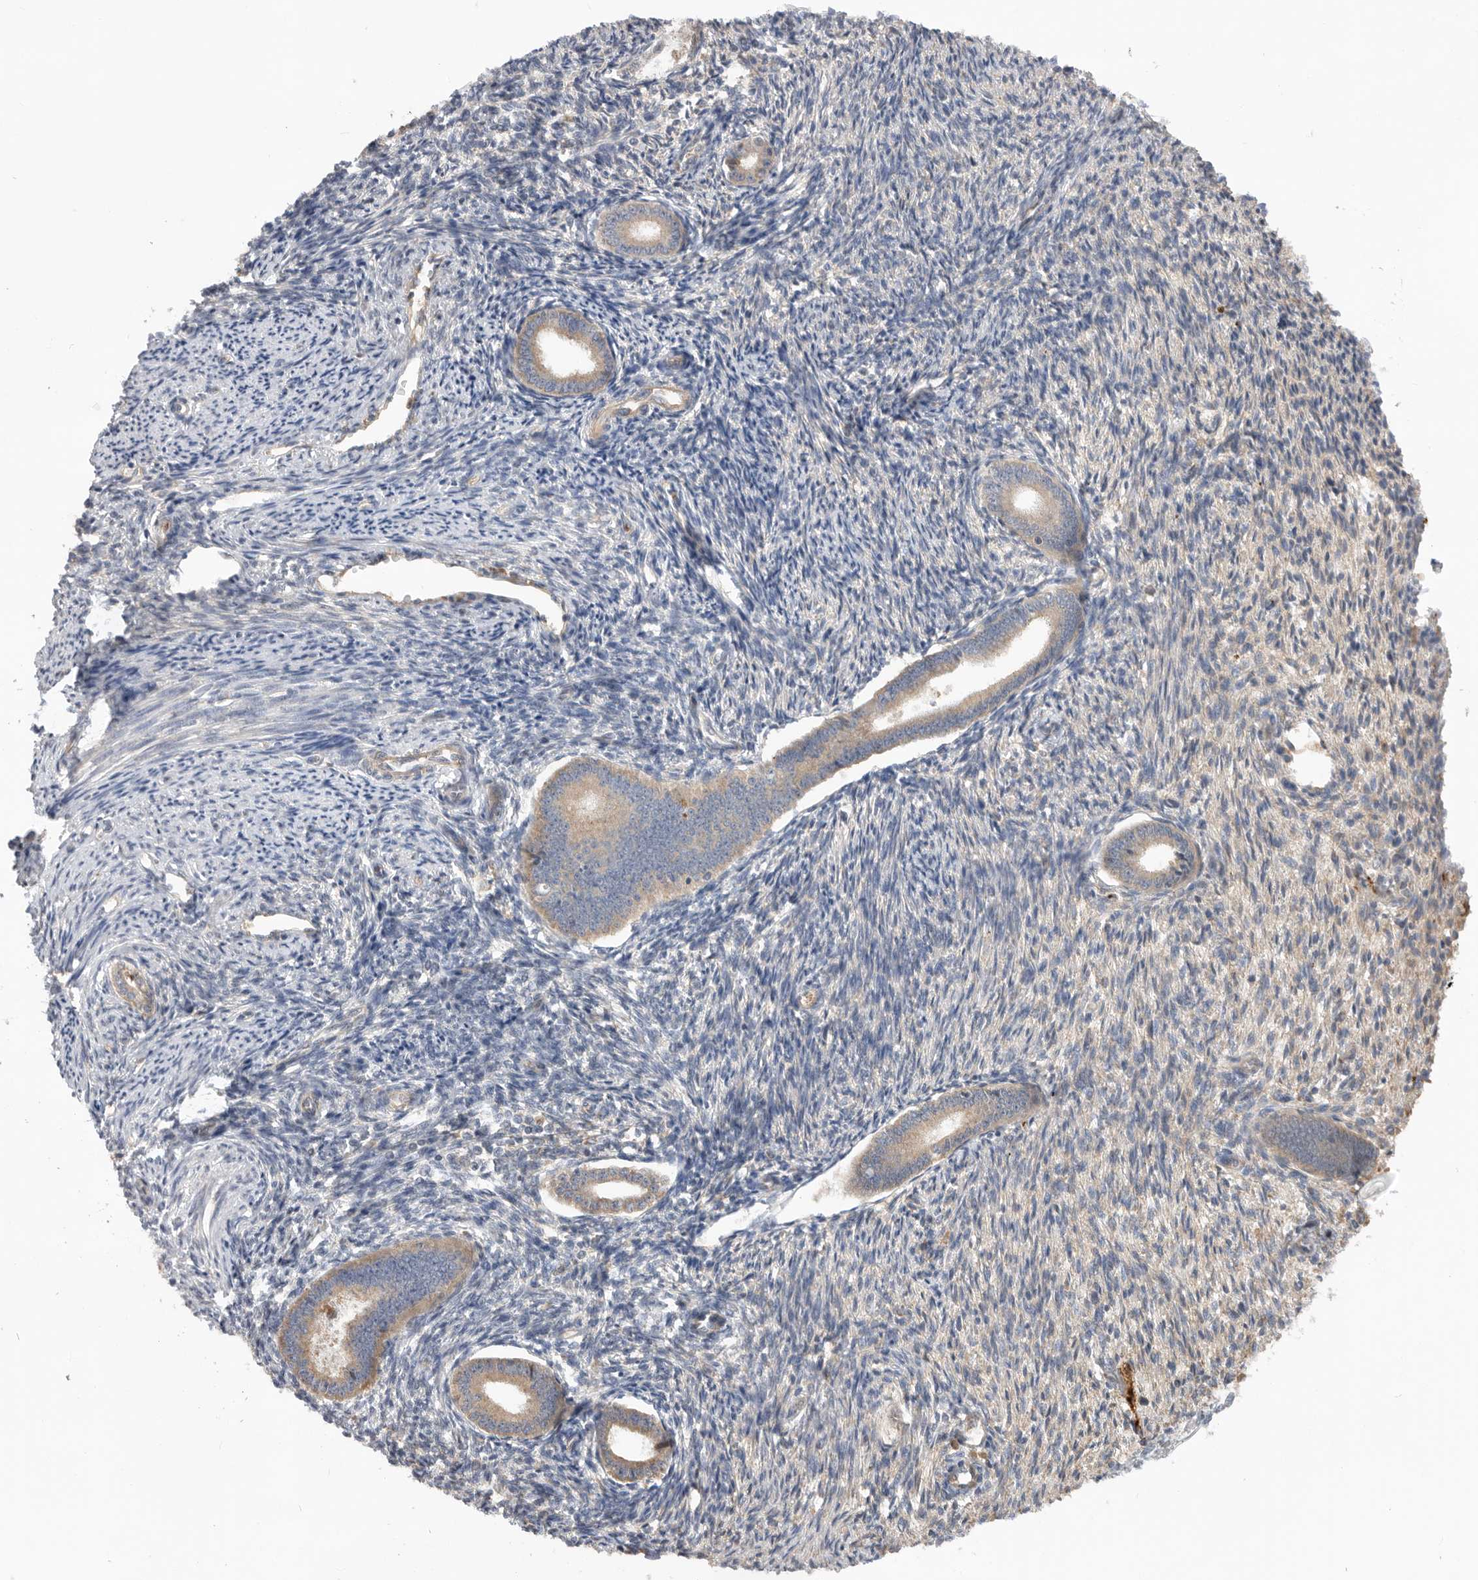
{"staining": {"intensity": "weak", "quantity": "25%-75%", "location": "cytoplasmic/membranous"}, "tissue": "endometrium", "cell_type": "Cells in endometrial stroma", "image_type": "normal", "snomed": [{"axis": "morphology", "description": "Normal tissue, NOS"}, {"axis": "topography", "description": "Endometrium"}], "caption": "Cells in endometrial stroma display low levels of weak cytoplasmic/membranous positivity in about 25%-75% of cells in benign endometrium. The staining was performed using DAB to visualize the protein expression in brown, while the nuclei were stained in blue with hematoxylin (Magnification: 20x).", "gene": "CDC42BPB", "patient": {"sex": "female", "age": 56}}